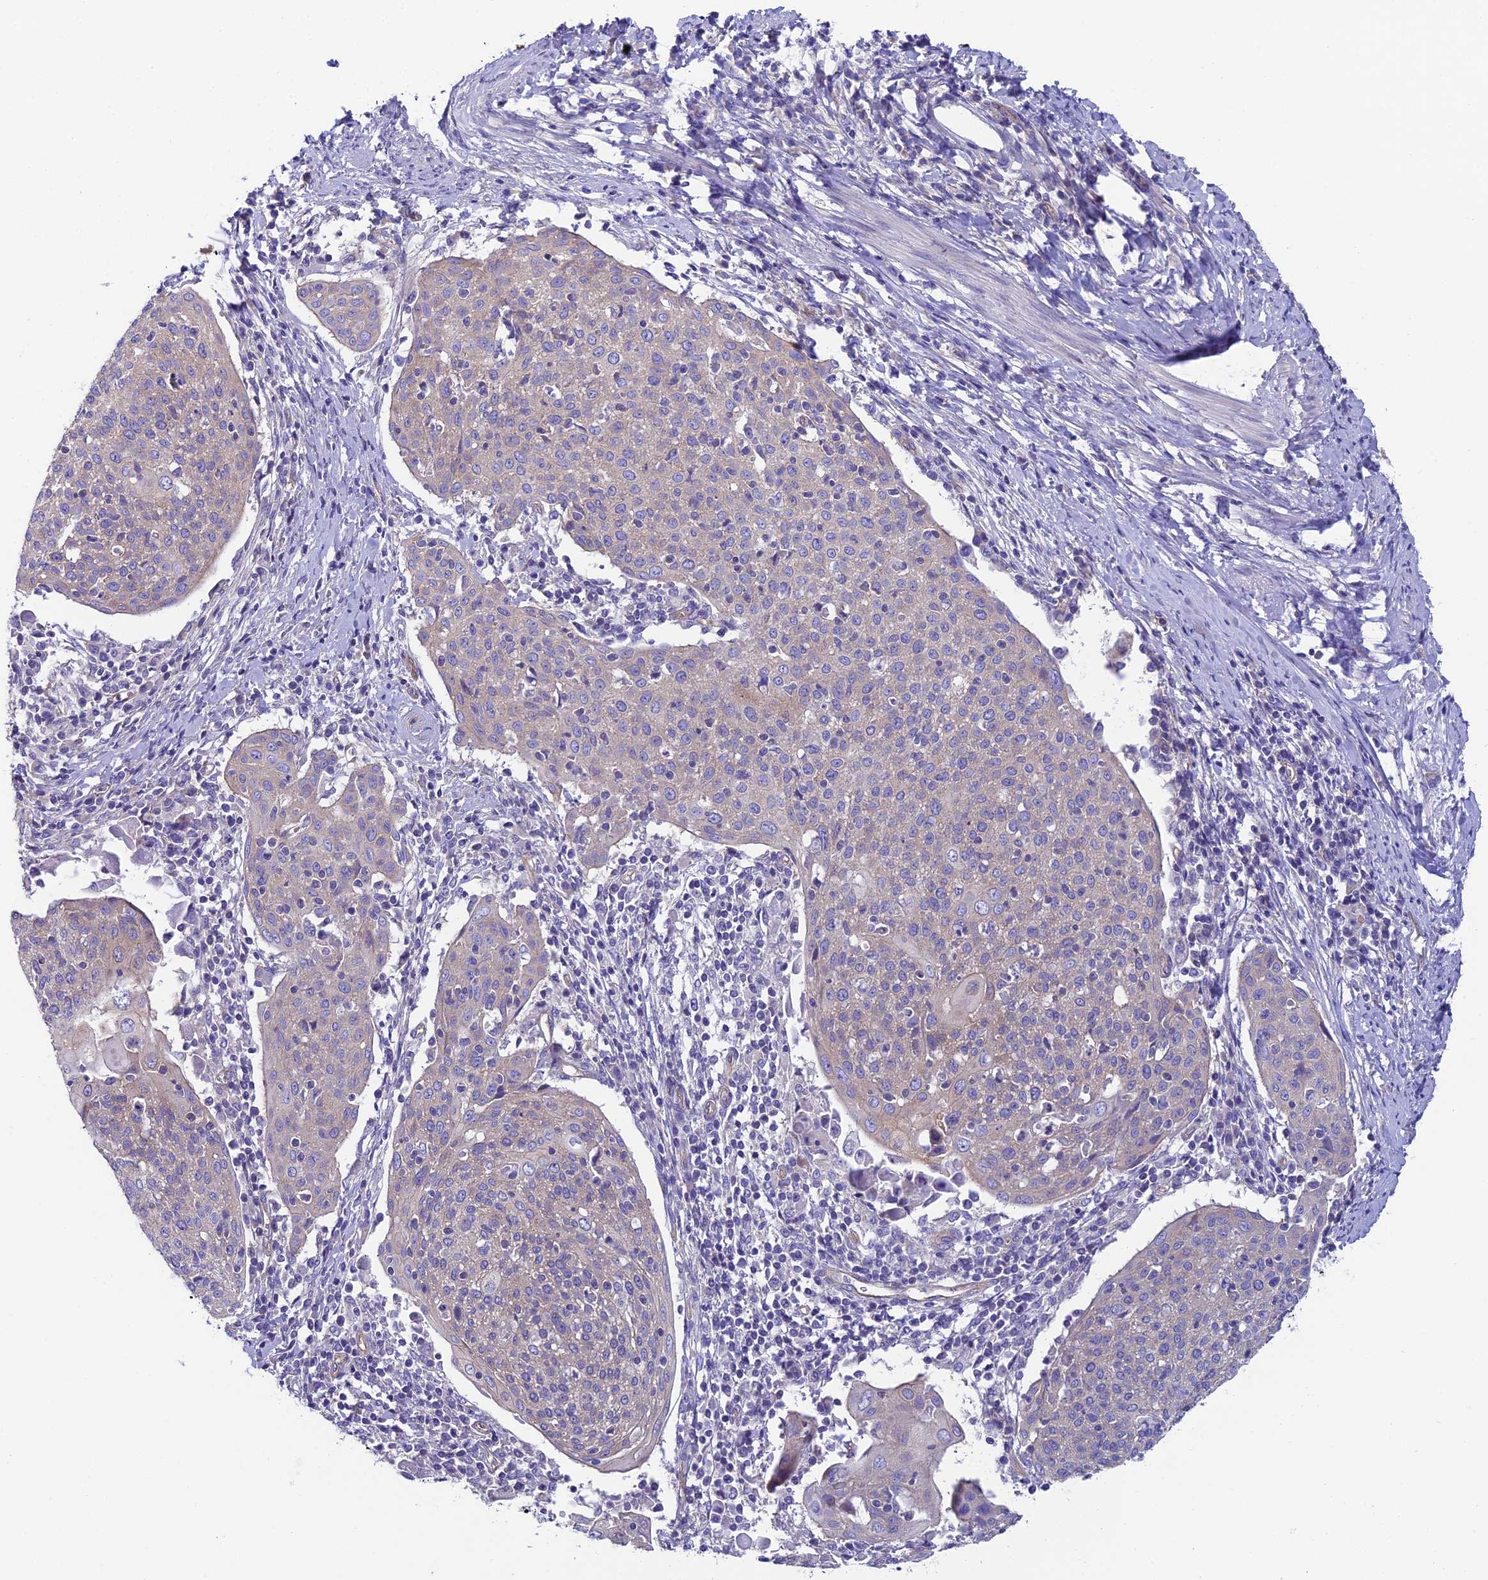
{"staining": {"intensity": "negative", "quantity": "none", "location": "none"}, "tissue": "cervical cancer", "cell_type": "Tumor cells", "image_type": "cancer", "snomed": [{"axis": "morphology", "description": "Squamous cell carcinoma, NOS"}, {"axis": "topography", "description": "Cervix"}], "caption": "DAB (3,3'-diaminobenzidine) immunohistochemical staining of human cervical squamous cell carcinoma demonstrates no significant positivity in tumor cells.", "gene": "PPFIA3", "patient": {"sex": "female", "age": 67}}